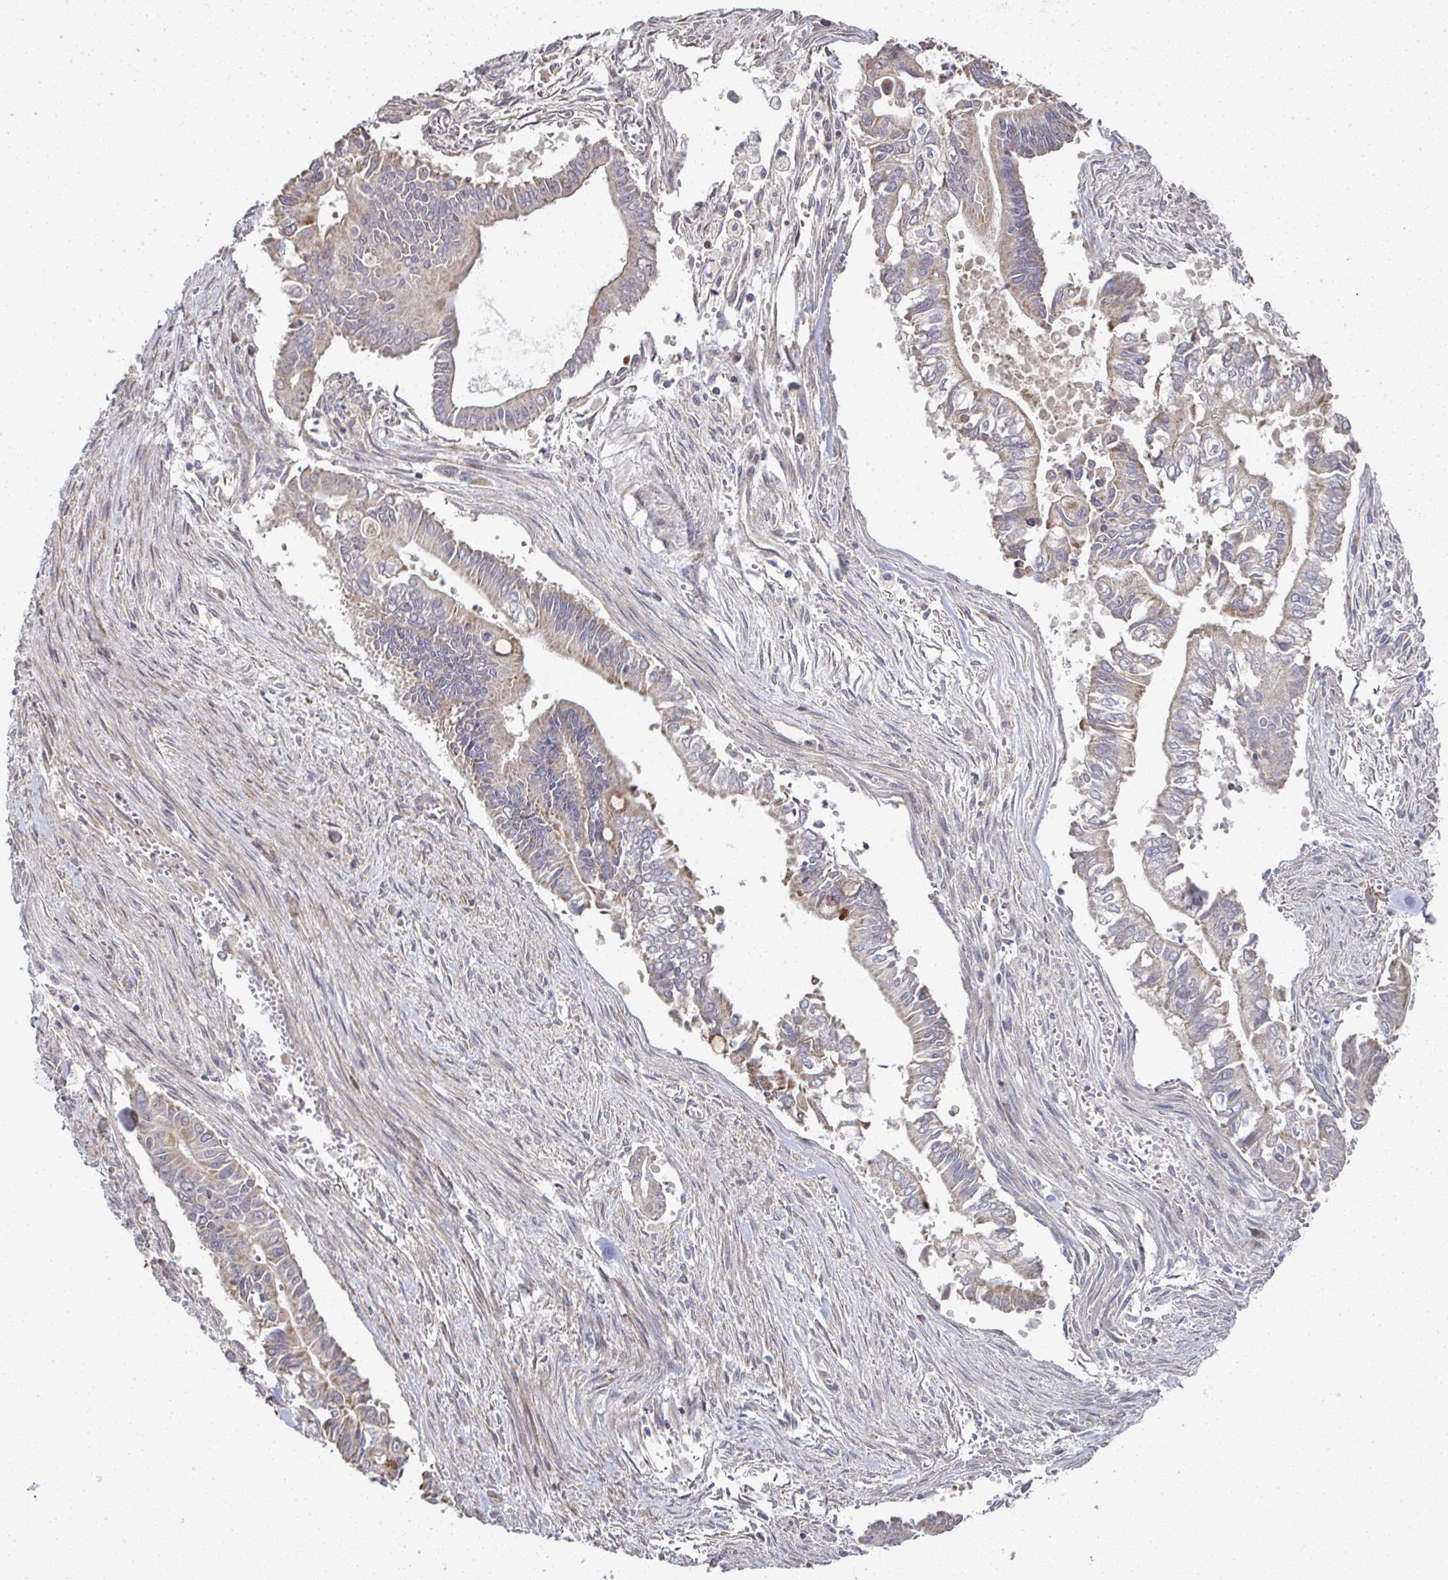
{"staining": {"intensity": "moderate", "quantity": "<25%", "location": "cytoplasmic/membranous"}, "tissue": "pancreatic cancer", "cell_type": "Tumor cells", "image_type": "cancer", "snomed": [{"axis": "morphology", "description": "Adenocarcinoma, NOS"}, {"axis": "topography", "description": "Pancreas"}], "caption": "Protein expression analysis of pancreatic adenocarcinoma demonstrates moderate cytoplasmic/membranous expression in about <25% of tumor cells.", "gene": "AGTPBP1", "patient": {"sex": "male", "age": 68}}